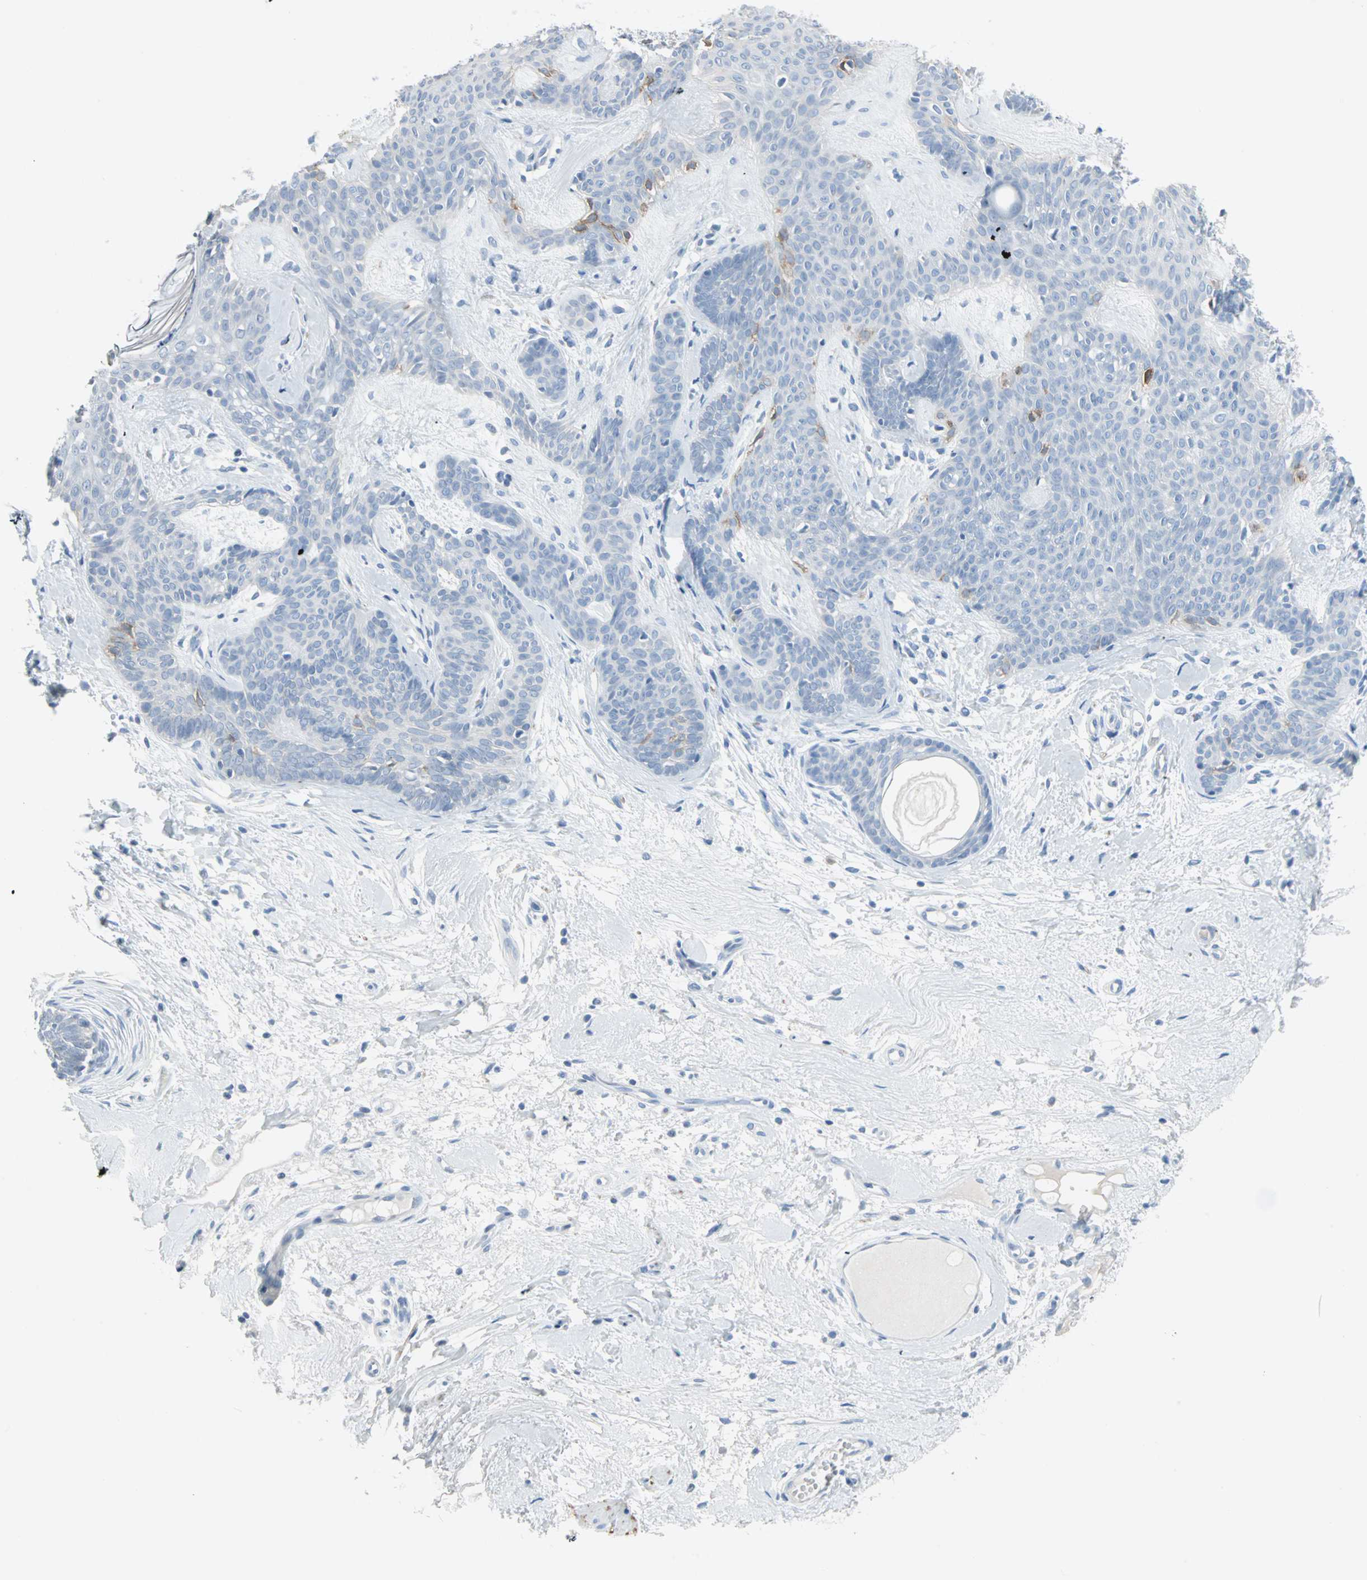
{"staining": {"intensity": "negative", "quantity": "none", "location": "none"}, "tissue": "skin cancer", "cell_type": "Tumor cells", "image_type": "cancer", "snomed": [{"axis": "morphology", "description": "Developmental malformation"}, {"axis": "morphology", "description": "Basal cell carcinoma"}, {"axis": "topography", "description": "Skin"}], "caption": "Tumor cells show no significant protein positivity in basal cell carcinoma (skin).", "gene": "STX1A", "patient": {"sex": "female", "age": 62}}